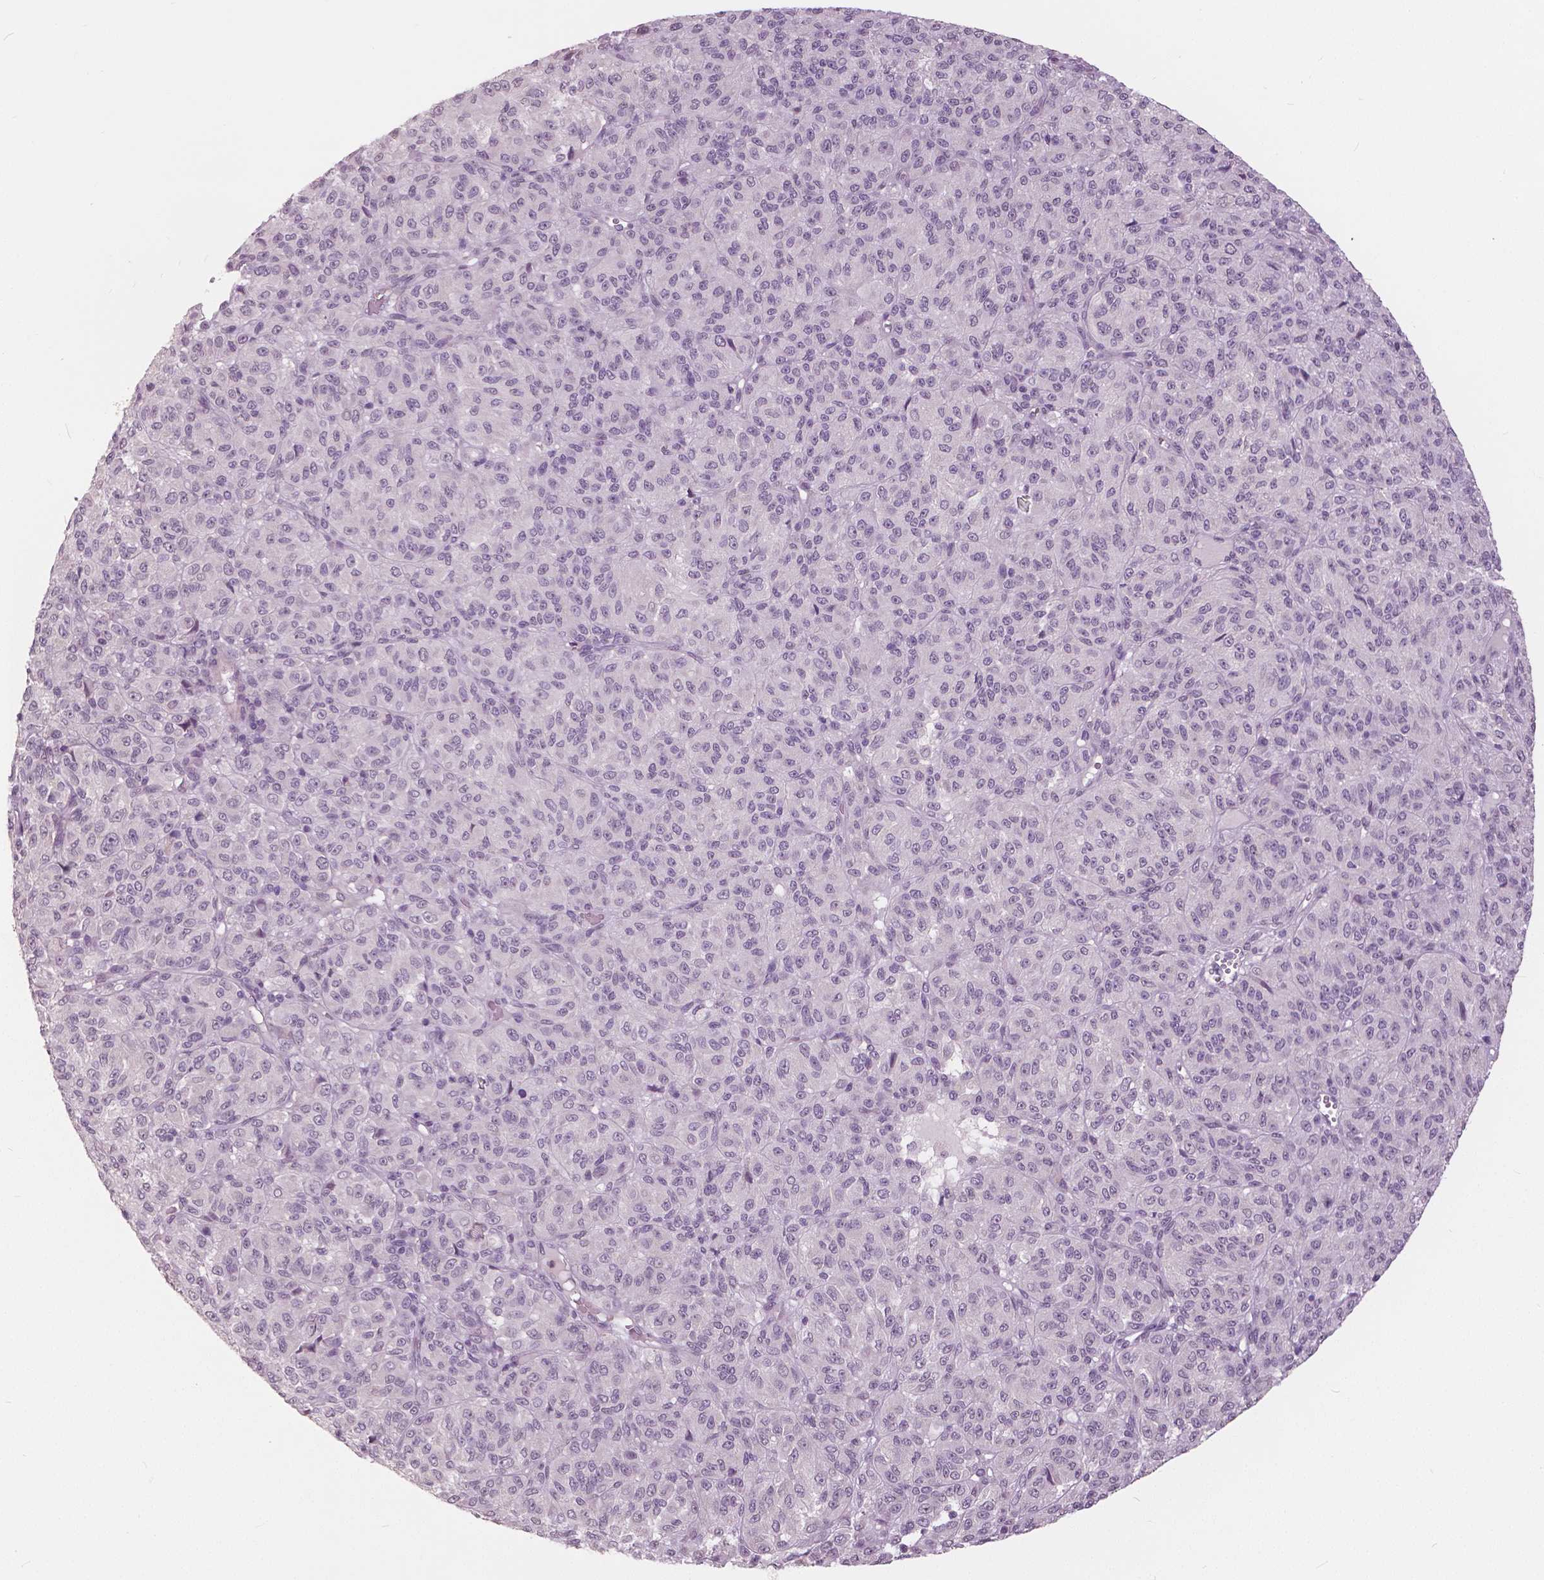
{"staining": {"intensity": "negative", "quantity": "none", "location": "none"}, "tissue": "melanoma", "cell_type": "Tumor cells", "image_type": "cancer", "snomed": [{"axis": "morphology", "description": "Malignant melanoma, Metastatic site"}, {"axis": "topography", "description": "Brain"}], "caption": "This image is of melanoma stained with immunohistochemistry (IHC) to label a protein in brown with the nuclei are counter-stained blue. There is no staining in tumor cells. (Brightfield microscopy of DAB IHC at high magnification).", "gene": "NANOG", "patient": {"sex": "female", "age": 56}}